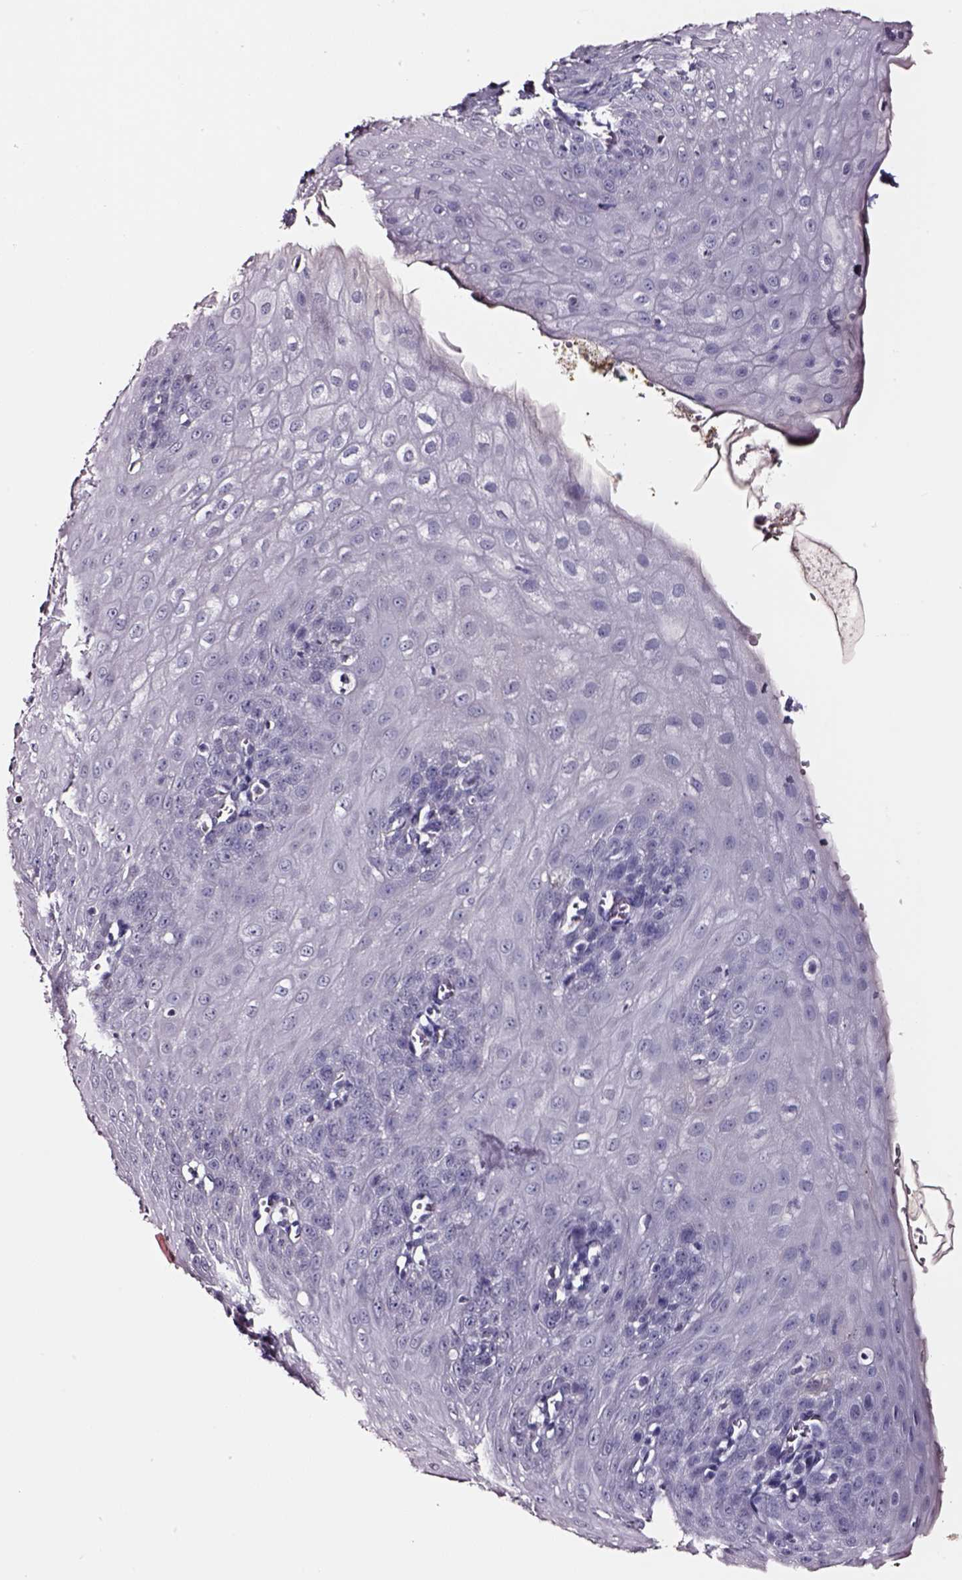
{"staining": {"intensity": "negative", "quantity": "none", "location": "none"}, "tissue": "esophagus", "cell_type": "Squamous epithelial cells", "image_type": "normal", "snomed": [{"axis": "morphology", "description": "Normal tissue, NOS"}, {"axis": "topography", "description": "Esophagus"}], "caption": "An immunohistochemistry micrograph of unremarkable esophagus is shown. There is no staining in squamous epithelial cells of esophagus. (DAB (3,3'-diaminobenzidine) immunohistochemistry visualized using brightfield microscopy, high magnification).", "gene": "SMIM17", "patient": {"sex": "male", "age": 71}}